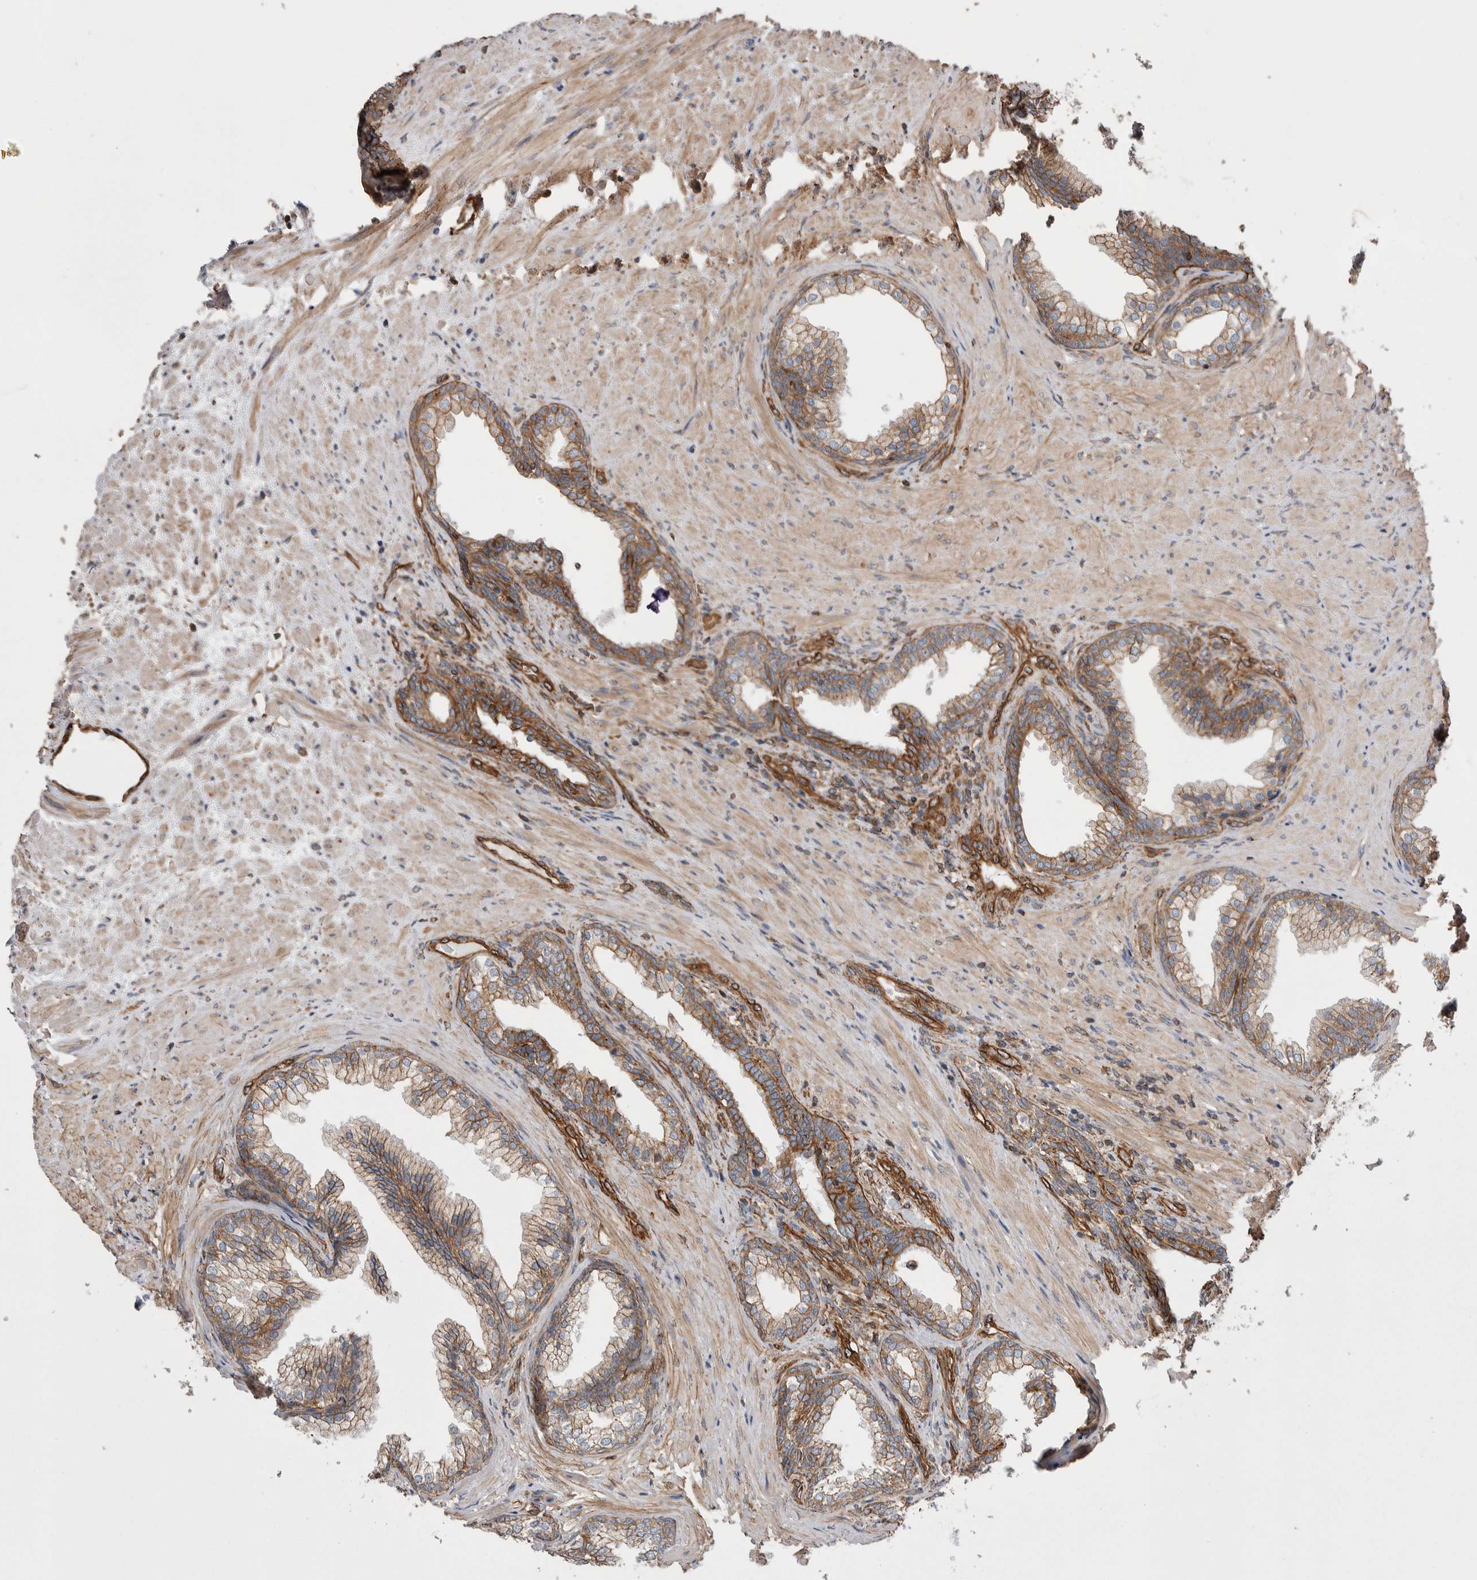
{"staining": {"intensity": "moderate", "quantity": ">75%", "location": "cytoplasmic/membranous"}, "tissue": "prostate", "cell_type": "Glandular cells", "image_type": "normal", "snomed": [{"axis": "morphology", "description": "Normal tissue, NOS"}, {"axis": "topography", "description": "Prostate"}], "caption": "This image shows immunohistochemistry staining of benign human prostate, with medium moderate cytoplasmic/membranous expression in approximately >75% of glandular cells.", "gene": "KIF12", "patient": {"sex": "male", "age": 76}}